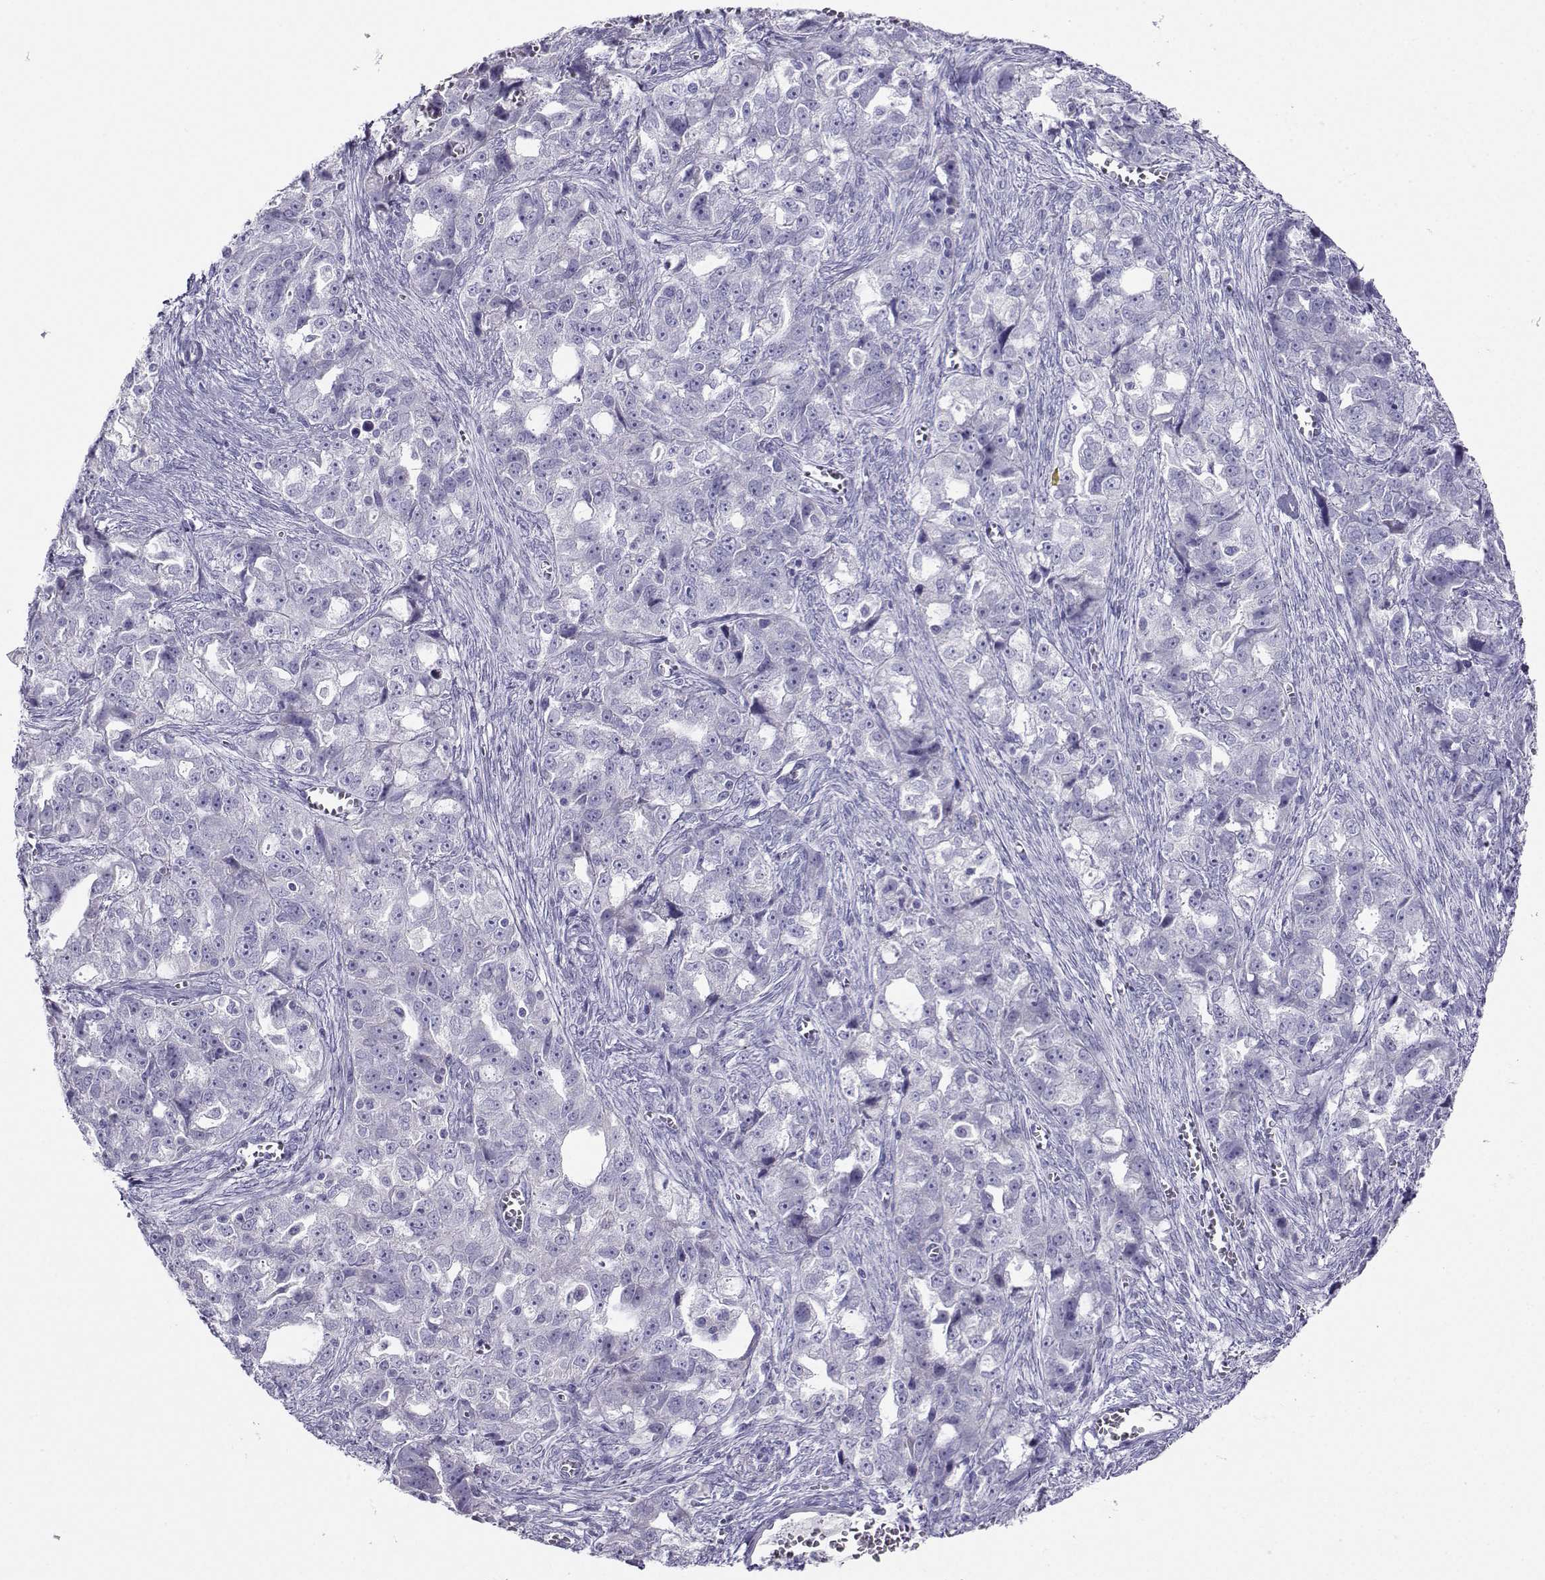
{"staining": {"intensity": "negative", "quantity": "none", "location": "none"}, "tissue": "ovarian cancer", "cell_type": "Tumor cells", "image_type": "cancer", "snomed": [{"axis": "morphology", "description": "Cystadenocarcinoma, serous, NOS"}, {"axis": "topography", "description": "Ovary"}], "caption": "Tumor cells show no significant protein expression in ovarian cancer (serous cystadenocarcinoma).", "gene": "FBXO24", "patient": {"sex": "female", "age": 51}}